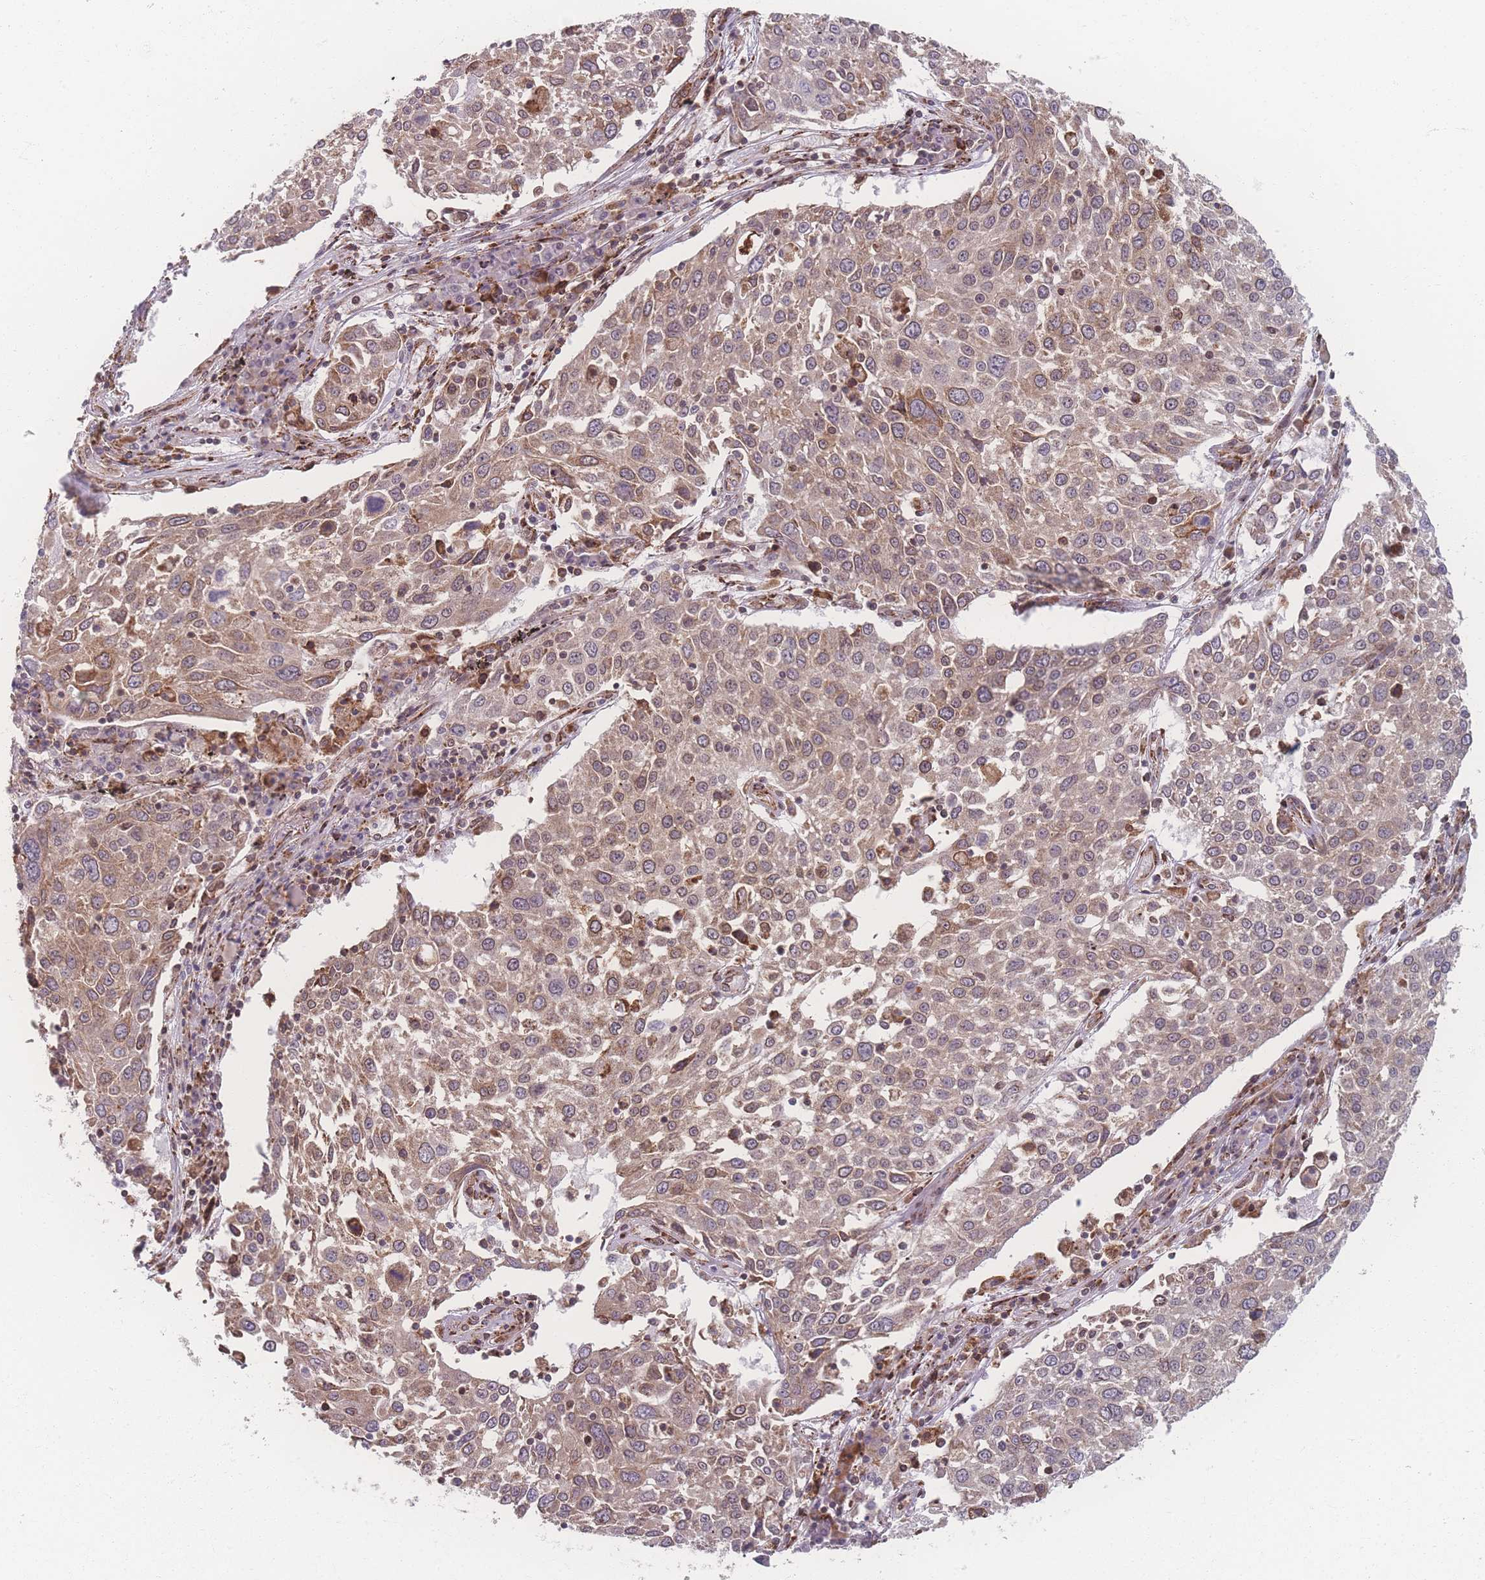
{"staining": {"intensity": "weak", "quantity": "25%-75%", "location": "cytoplasmic/membranous"}, "tissue": "lung cancer", "cell_type": "Tumor cells", "image_type": "cancer", "snomed": [{"axis": "morphology", "description": "Squamous cell carcinoma, NOS"}, {"axis": "topography", "description": "Lung"}], "caption": "Lung cancer tissue demonstrates weak cytoplasmic/membranous staining in about 25%-75% of tumor cells", "gene": "ZC3H13", "patient": {"sex": "male", "age": 65}}